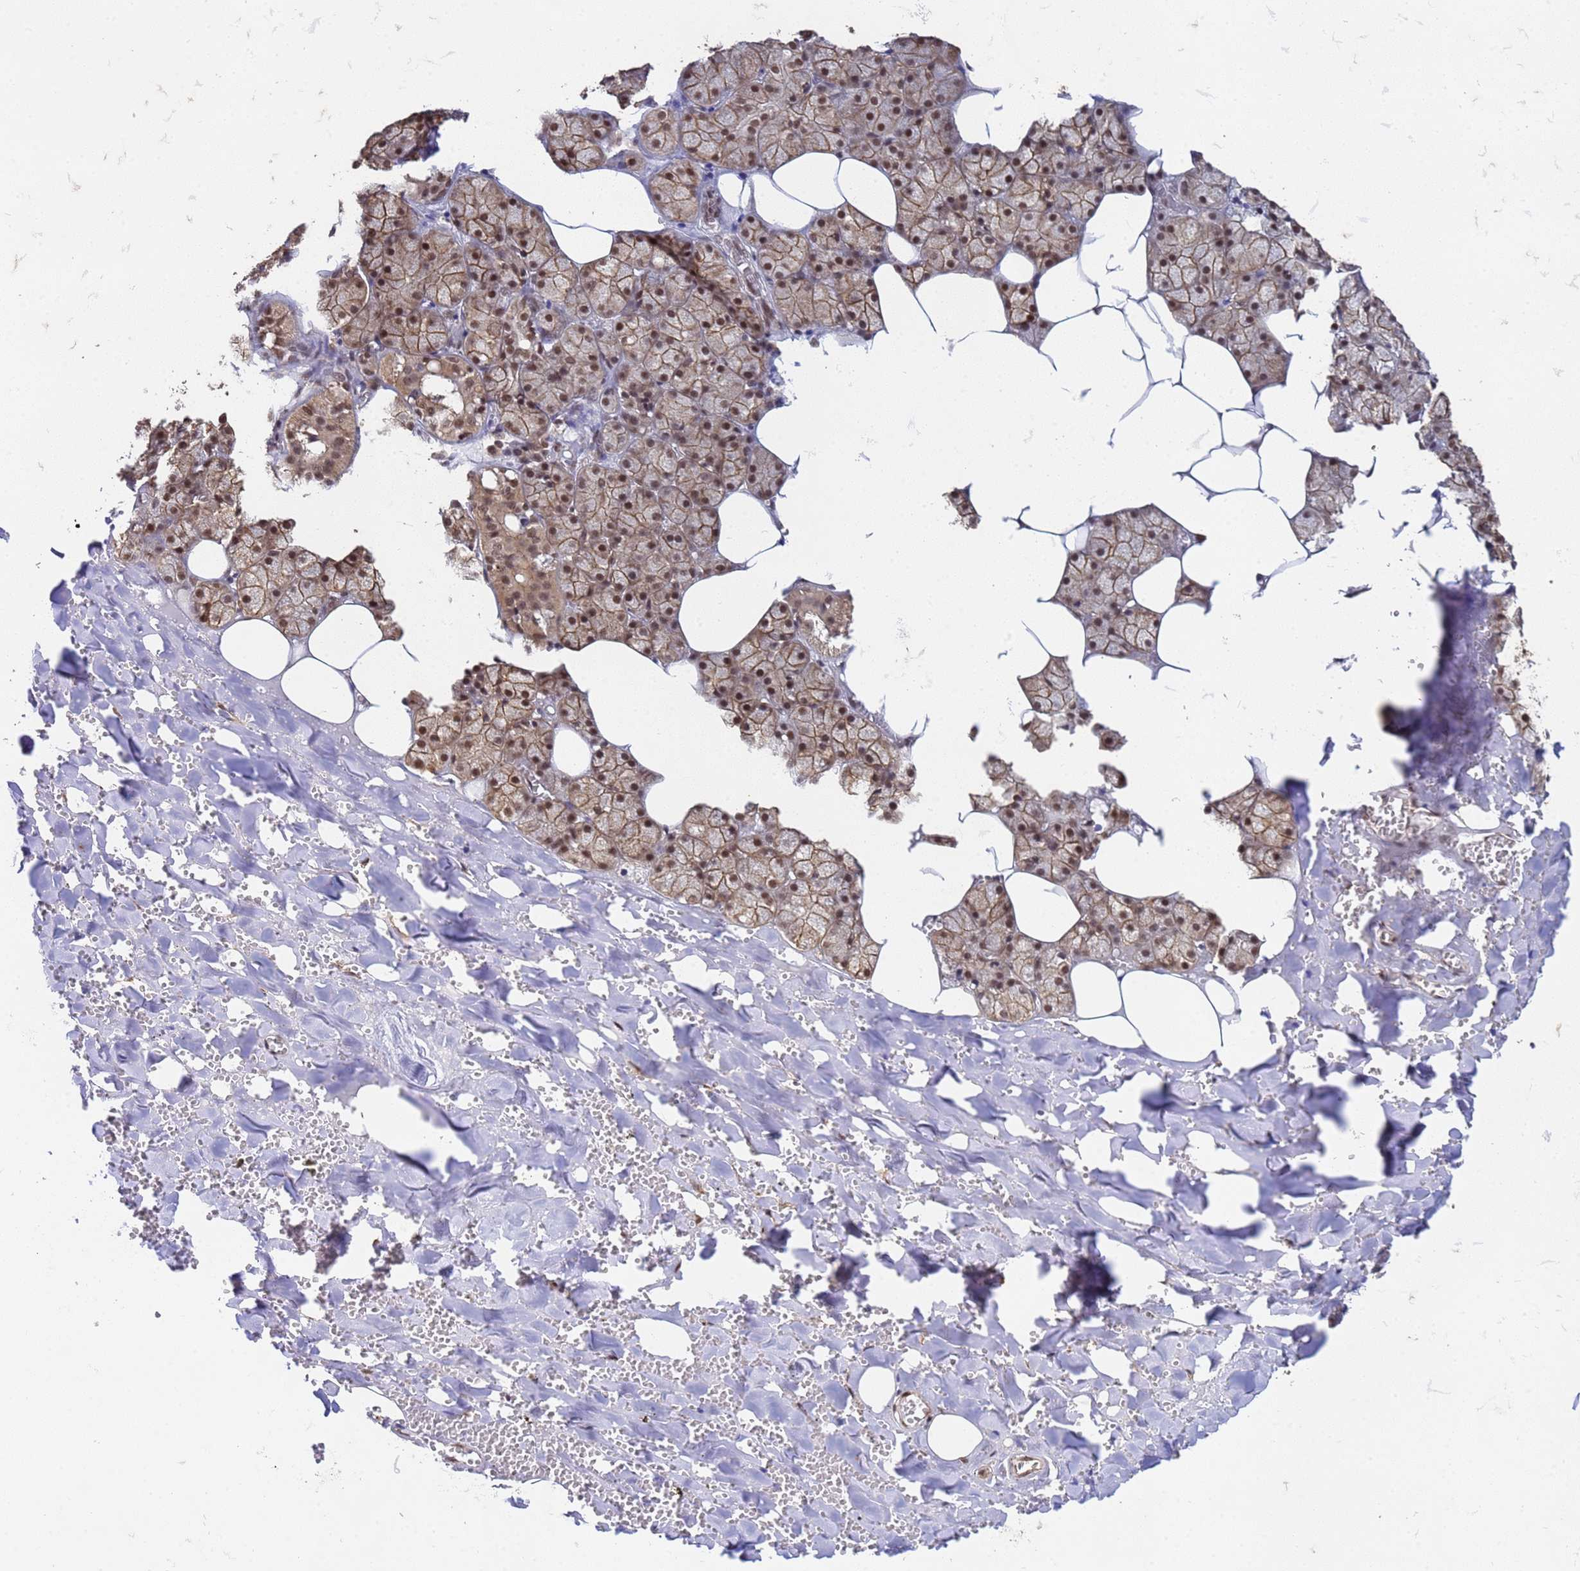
{"staining": {"intensity": "strong", "quantity": ">75%", "location": "cytoplasmic/membranous,nuclear"}, "tissue": "salivary gland", "cell_type": "Glandular cells", "image_type": "normal", "snomed": [{"axis": "morphology", "description": "Normal tissue, NOS"}, {"axis": "topography", "description": "Salivary gland"}], "caption": "Glandular cells exhibit high levels of strong cytoplasmic/membranous,nuclear staining in approximately >75% of cells in normal human salivary gland.", "gene": "SYF2", "patient": {"sex": "male", "age": 62}}